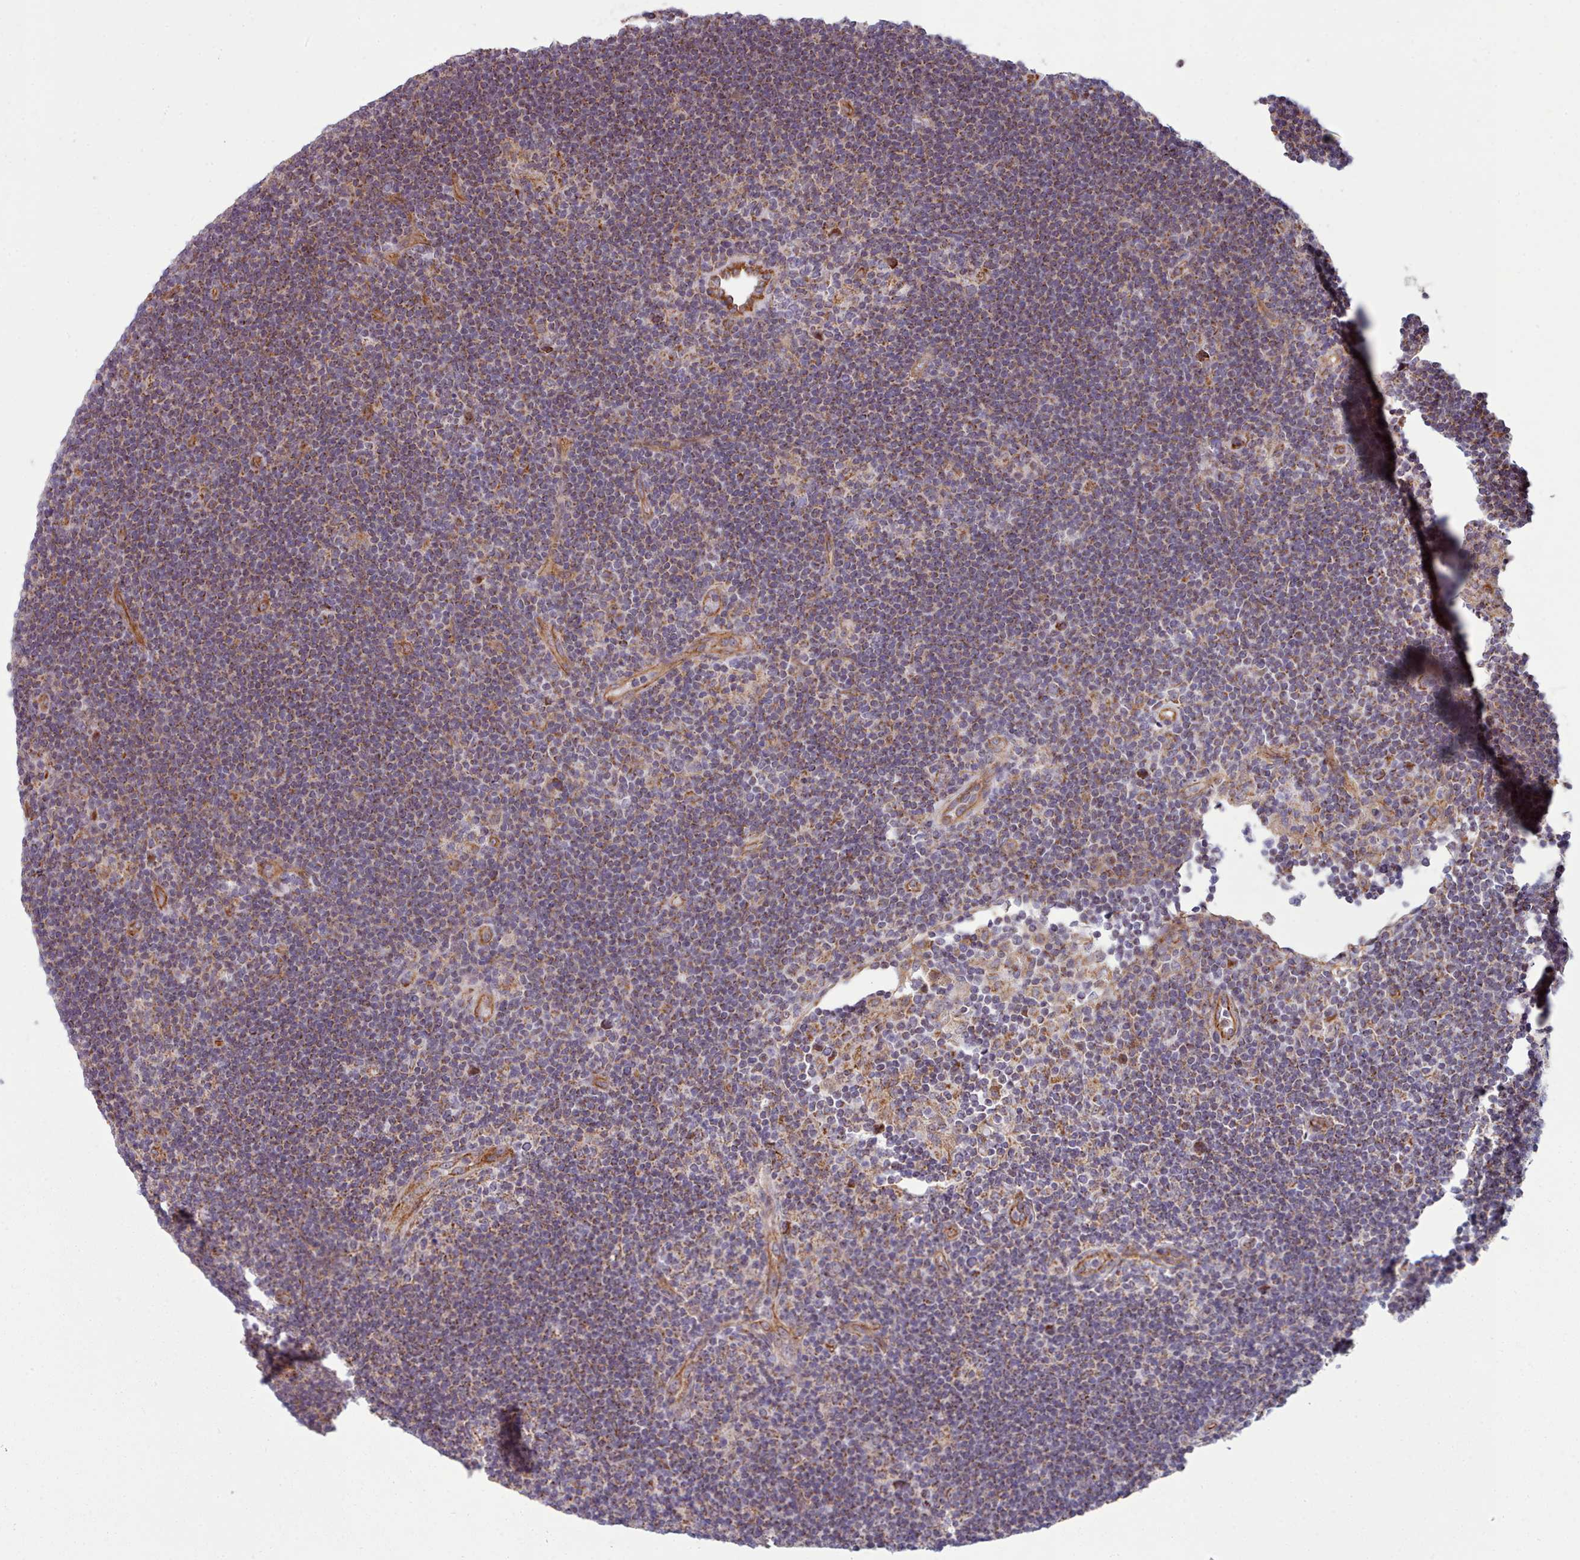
{"staining": {"intensity": "weak", "quantity": "25%-75%", "location": "cytoplasmic/membranous"}, "tissue": "lymphoma", "cell_type": "Tumor cells", "image_type": "cancer", "snomed": [{"axis": "morphology", "description": "Hodgkin's disease, NOS"}, {"axis": "topography", "description": "Lymph node"}], "caption": "There is low levels of weak cytoplasmic/membranous positivity in tumor cells of Hodgkin's disease, as demonstrated by immunohistochemical staining (brown color).", "gene": "MRPL46", "patient": {"sex": "female", "age": 57}}